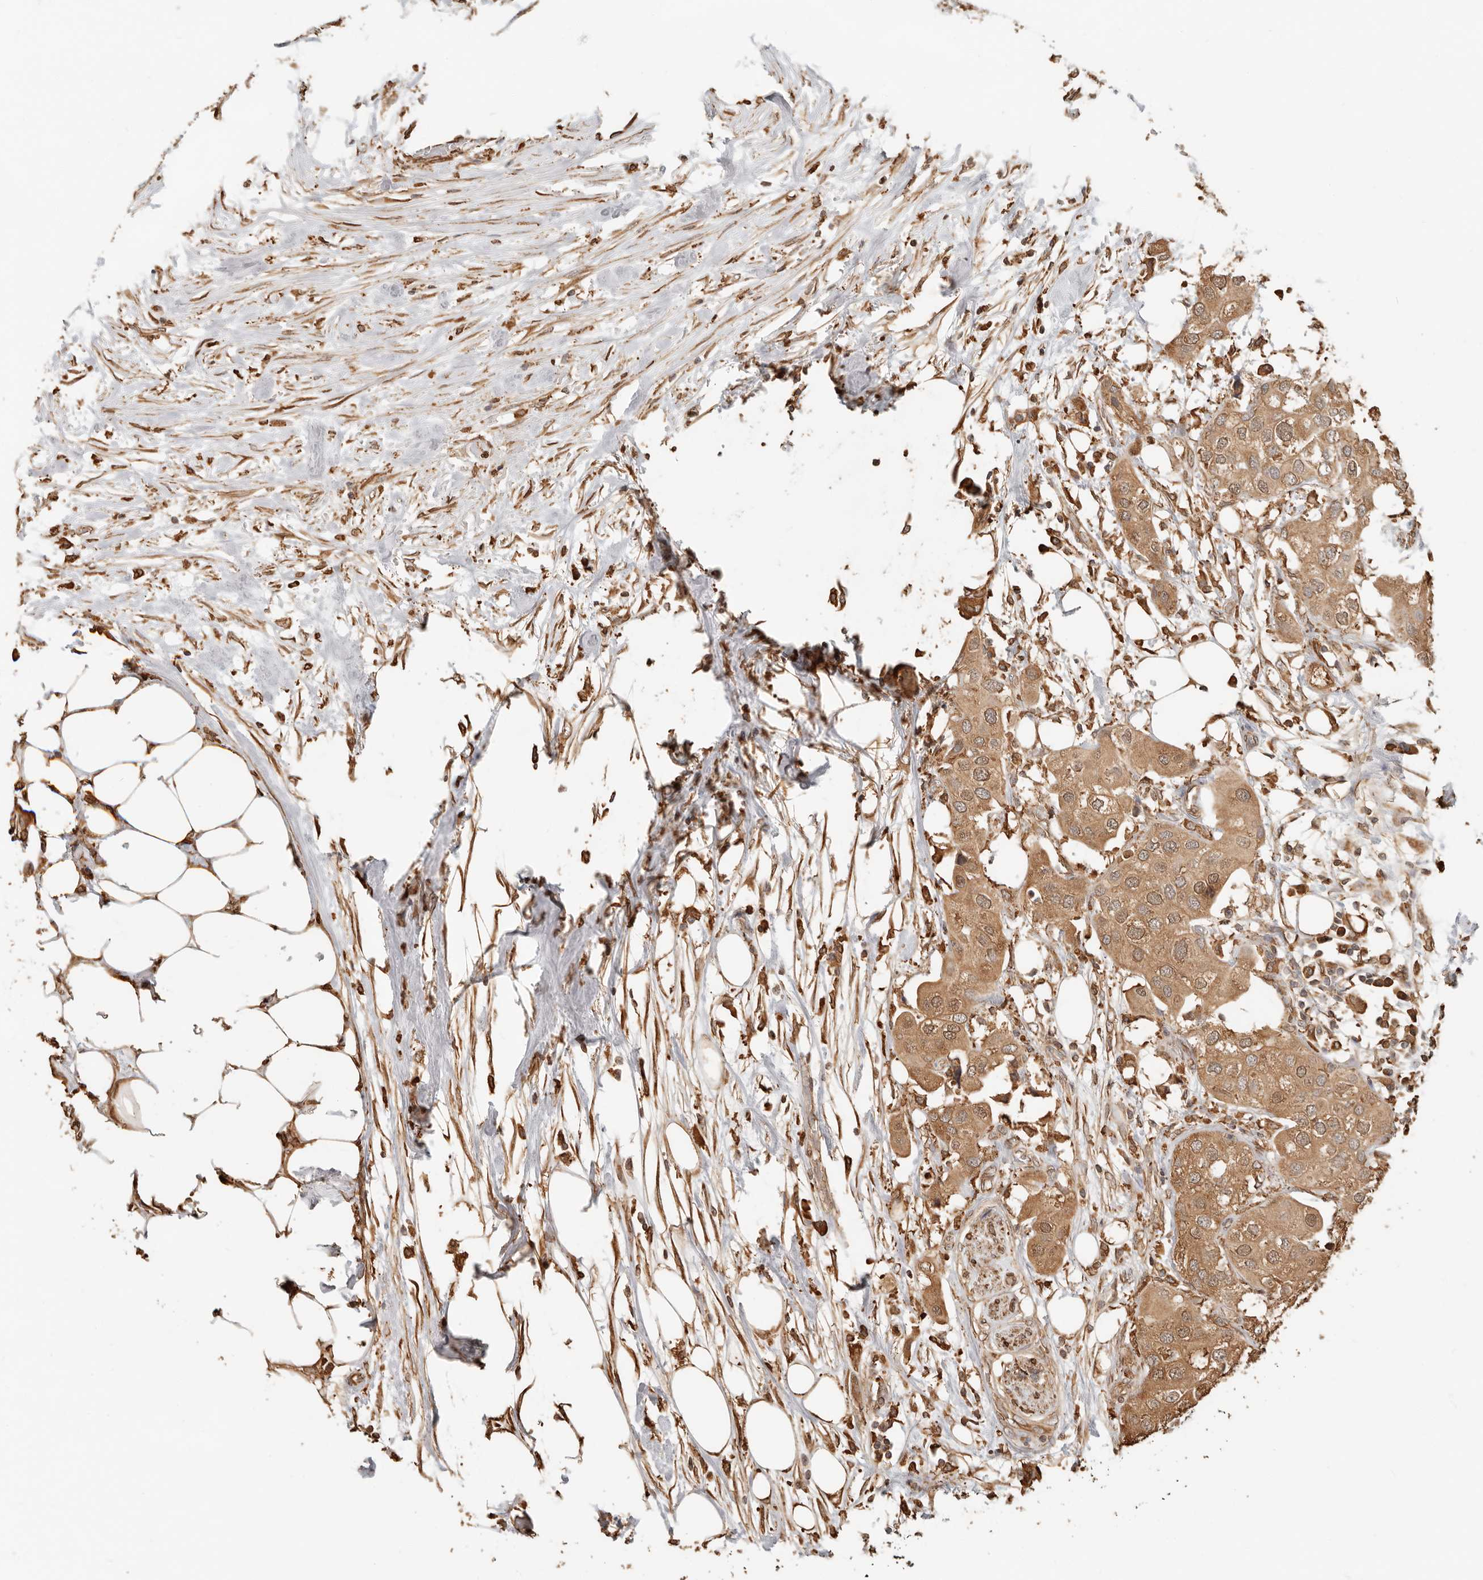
{"staining": {"intensity": "moderate", "quantity": ">75%", "location": "cytoplasmic/membranous,nuclear"}, "tissue": "urothelial cancer", "cell_type": "Tumor cells", "image_type": "cancer", "snomed": [{"axis": "morphology", "description": "Urothelial carcinoma, High grade"}, {"axis": "topography", "description": "Urinary bladder"}], "caption": "Human urothelial cancer stained for a protein (brown) demonstrates moderate cytoplasmic/membranous and nuclear positive staining in about >75% of tumor cells.", "gene": "ARHGEF10L", "patient": {"sex": "male", "age": 64}}